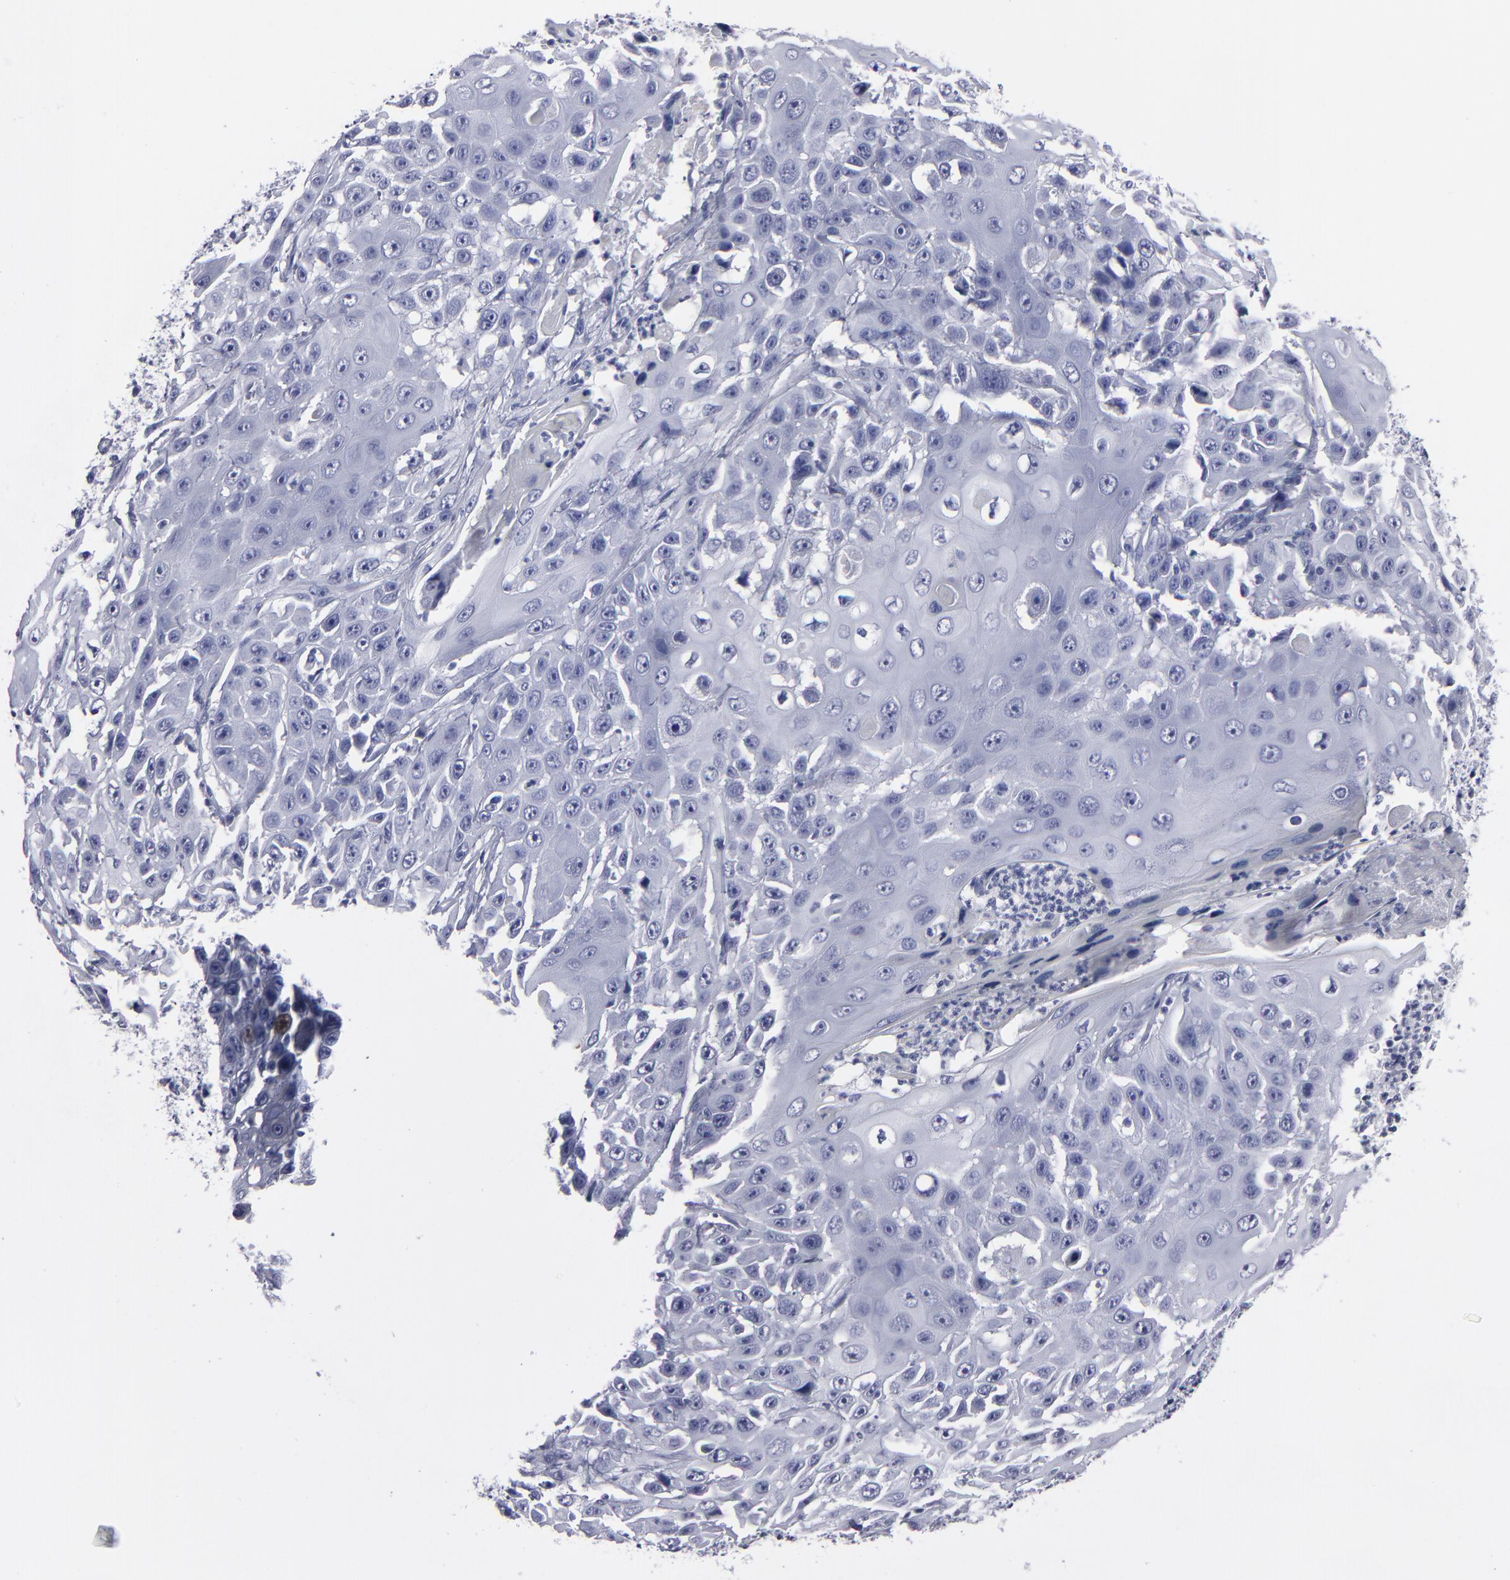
{"staining": {"intensity": "negative", "quantity": "none", "location": "none"}, "tissue": "cervical cancer", "cell_type": "Tumor cells", "image_type": "cancer", "snomed": [{"axis": "morphology", "description": "Squamous cell carcinoma, NOS"}, {"axis": "topography", "description": "Cervix"}], "caption": "This is an immunohistochemistry (IHC) photomicrograph of human squamous cell carcinoma (cervical). There is no expression in tumor cells.", "gene": "CADM3", "patient": {"sex": "female", "age": 39}}